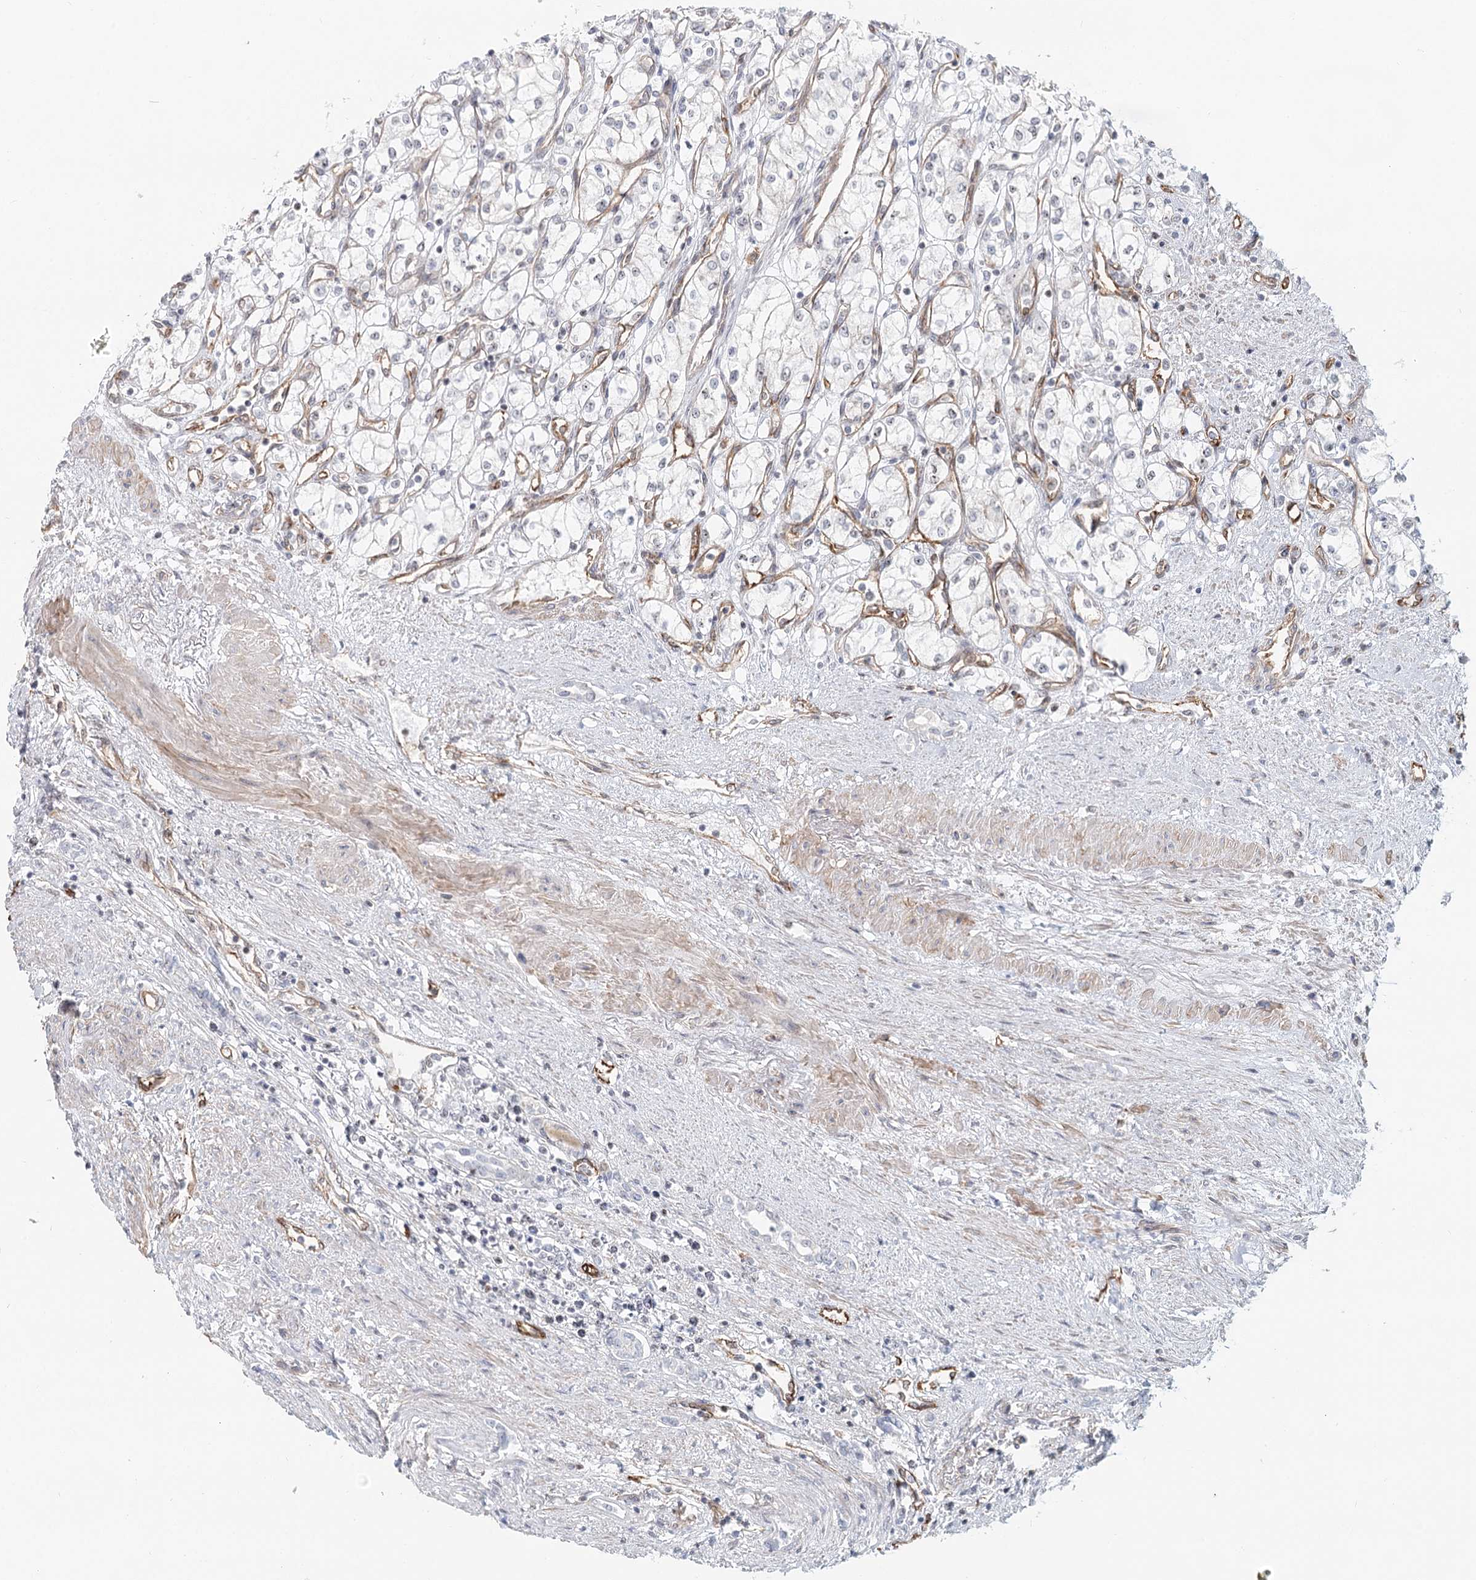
{"staining": {"intensity": "negative", "quantity": "none", "location": "none"}, "tissue": "renal cancer", "cell_type": "Tumor cells", "image_type": "cancer", "snomed": [{"axis": "morphology", "description": "Adenocarcinoma, NOS"}, {"axis": "topography", "description": "Kidney"}], "caption": "High magnification brightfield microscopy of adenocarcinoma (renal) stained with DAB (brown) and counterstained with hematoxylin (blue): tumor cells show no significant positivity.", "gene": "ZFYVE28", "patient": {"sex": "male", "age": 59}}